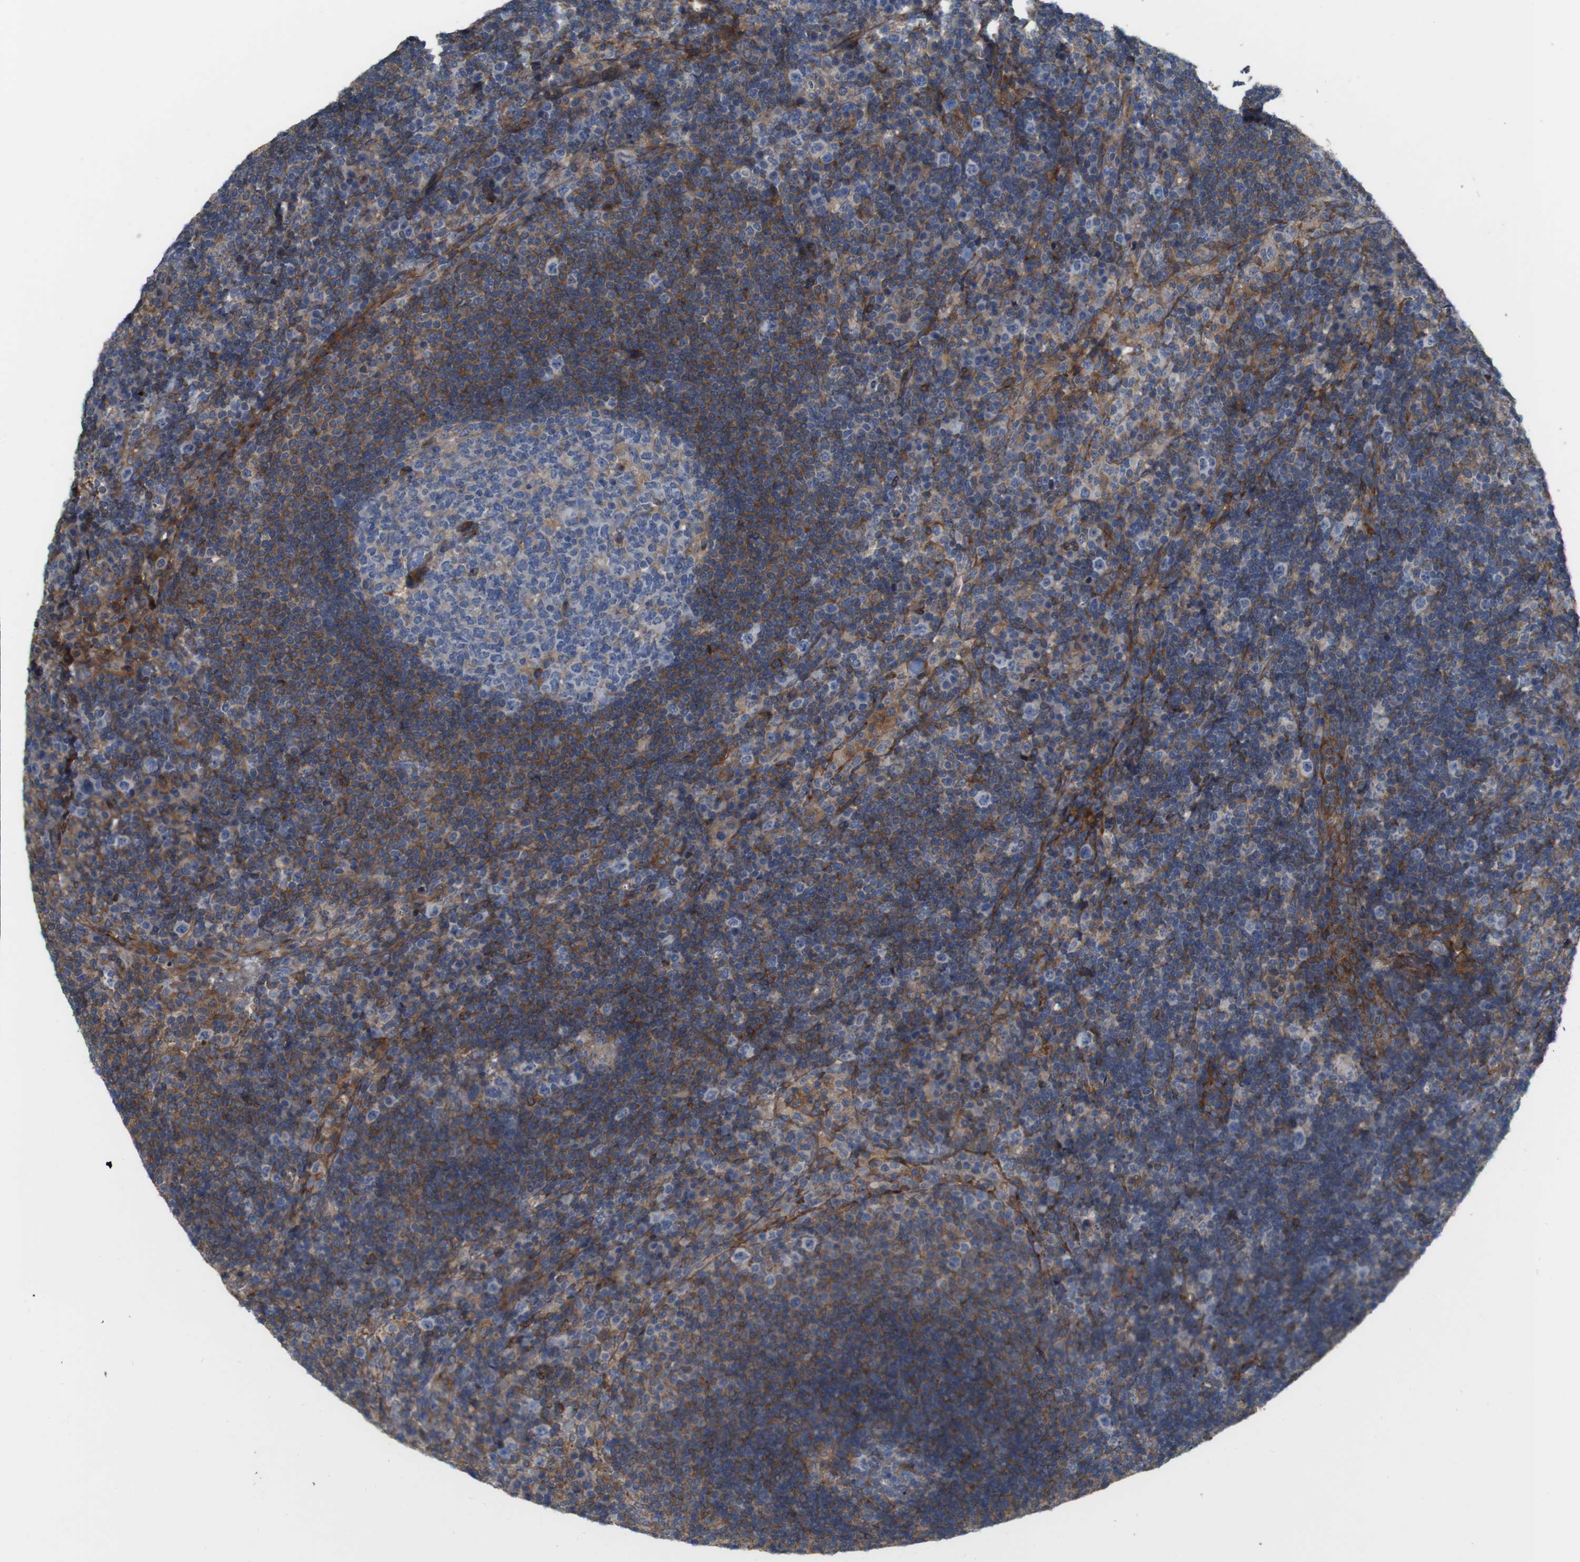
{"staining": {"intensity": "moderate", "quantity": "25%-75%", "location": "cytoplasmic/membranous"}, "tissue": "lymph node", "cell_type": "Germinal center cells", "image_type": "normal", "snomed": [{"axis": "morphology", "description": "Normal tissue, NOS"}, {"axis": "topography", "description": "Lymph node"}], "caption": "The image shows staining of normal lymph node, revealing moderate cytoplasmic/membranous protein staining (brown color) within germinal center cells.", "gene": "PCOLCE2", "patient": {"sex": "female", "age": 53}}